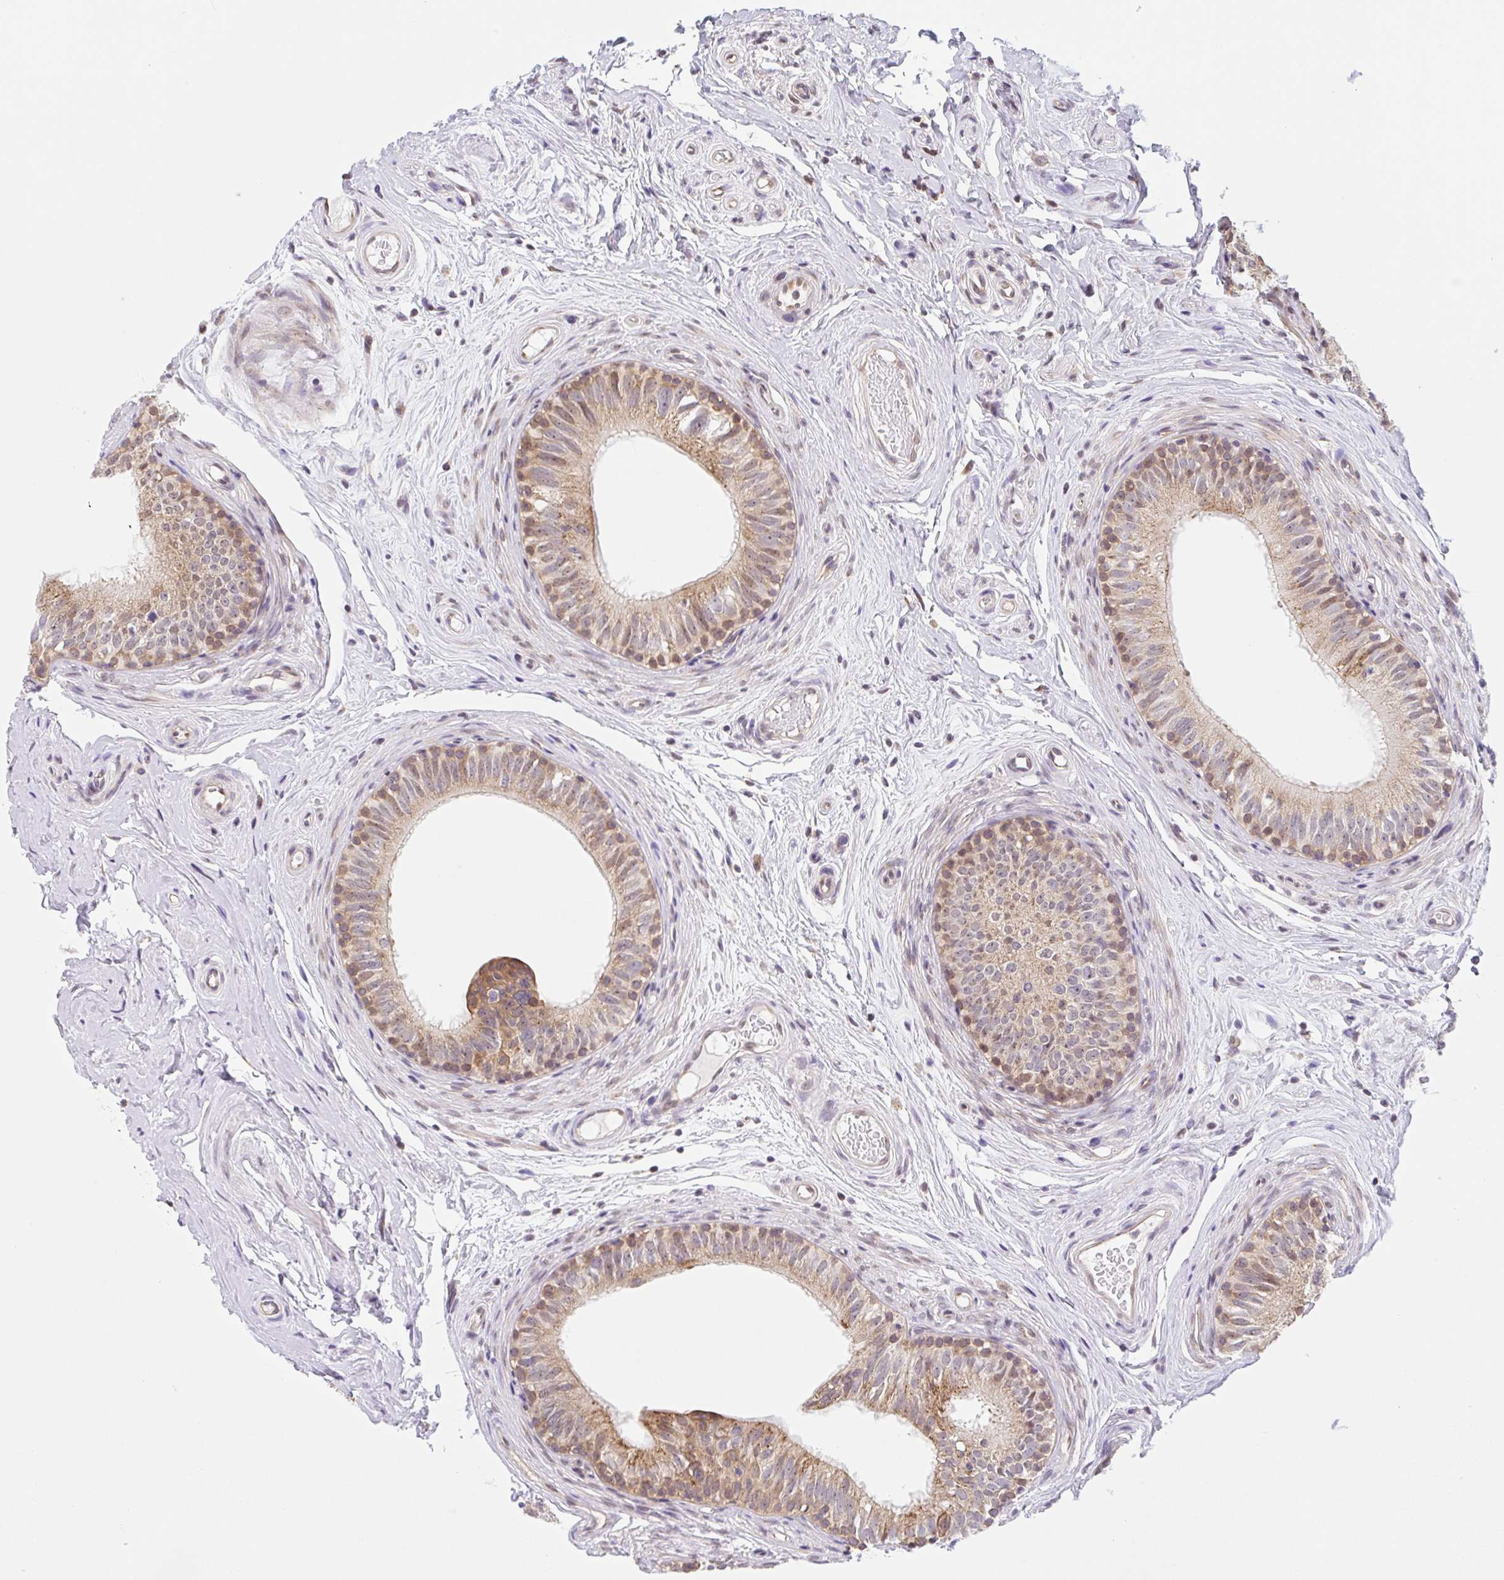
{"staining": {"intensity": "moderate", "quantity": "25%-75%", "location": "cytoplasmic/membranous,nuclear"}, "tissue": "epididymis", "cell_type": "Glandular cells", "image_type": "normal", "snomed": [{"axis": "morphology", "description": "Normal tissue, NOS"}, {"axis": "morphology", "description": "Seminoma, NOS"}, {"axis": "topography", "description": "Testis"}, {"axis": "topography", "description": "Epididymis"}], "caption": "Immunohistochemical staining of unremarkable epididymis displays 25%-75% levels of moderate cytoplasmic/membranous,nuclear protein staining in approximately 25%-75% of glandular cells.", "gene": "TBPL2", "patient": {"sex": "male", "age": 45}}